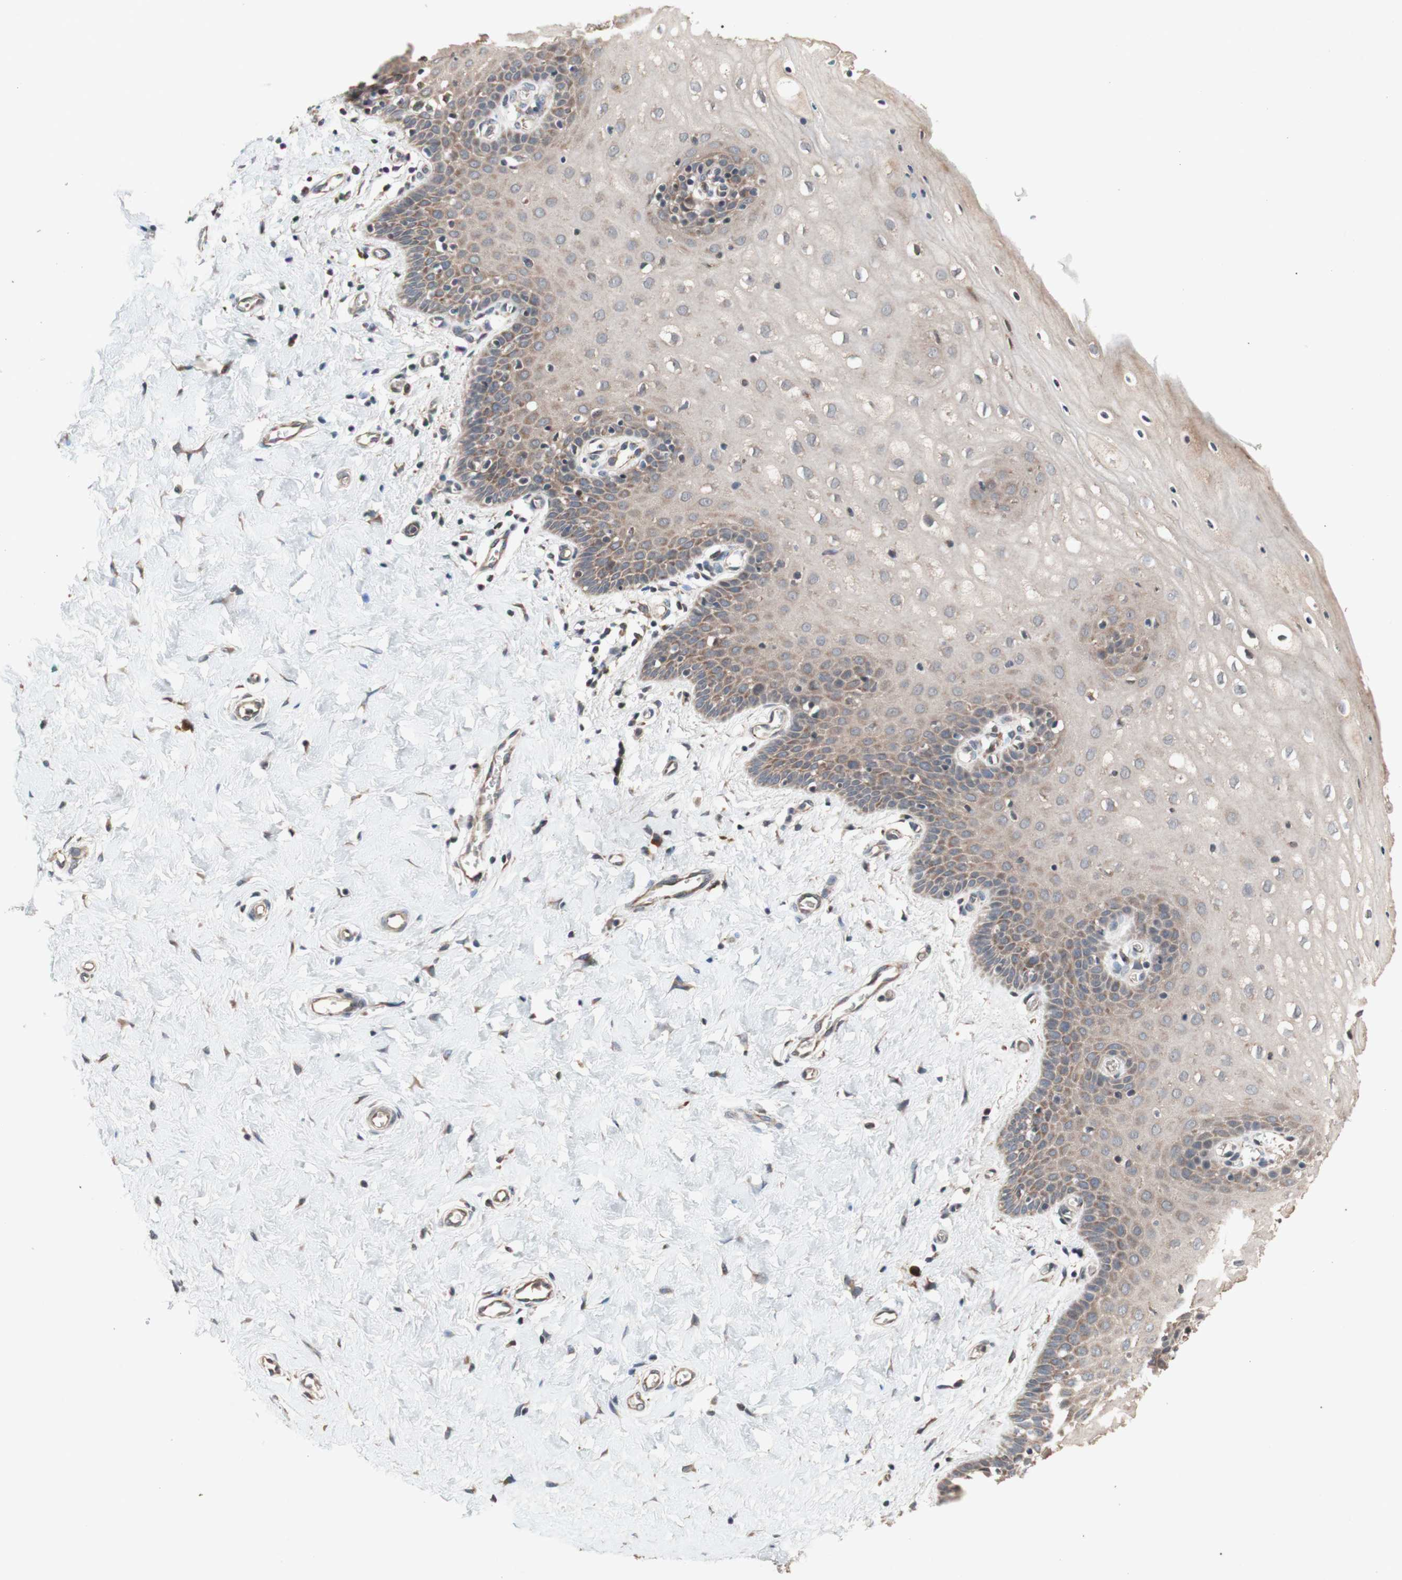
{"staining": {"intensity": "weak", "quantity": ">75%", "location": "cytoplasmic/membranous"}, "tissue": "cervix", "cell_type": "Glandular cells", "image_type": "normal", "snomed": [{"axis": "morphology", "description": "Normal tissue, NOS"}, {"axis": "topography", "description": "Cervix"}], "caption": "Immunohistochemistry (IHC) of unremarkable cervix exhibits low levels of weak cytoplasmic/membranous expression in about >75% of glandular cells. Nuclei are stained in blue.", "gene": "DDOST", "patient": {"sex": "female", "age": 55}}